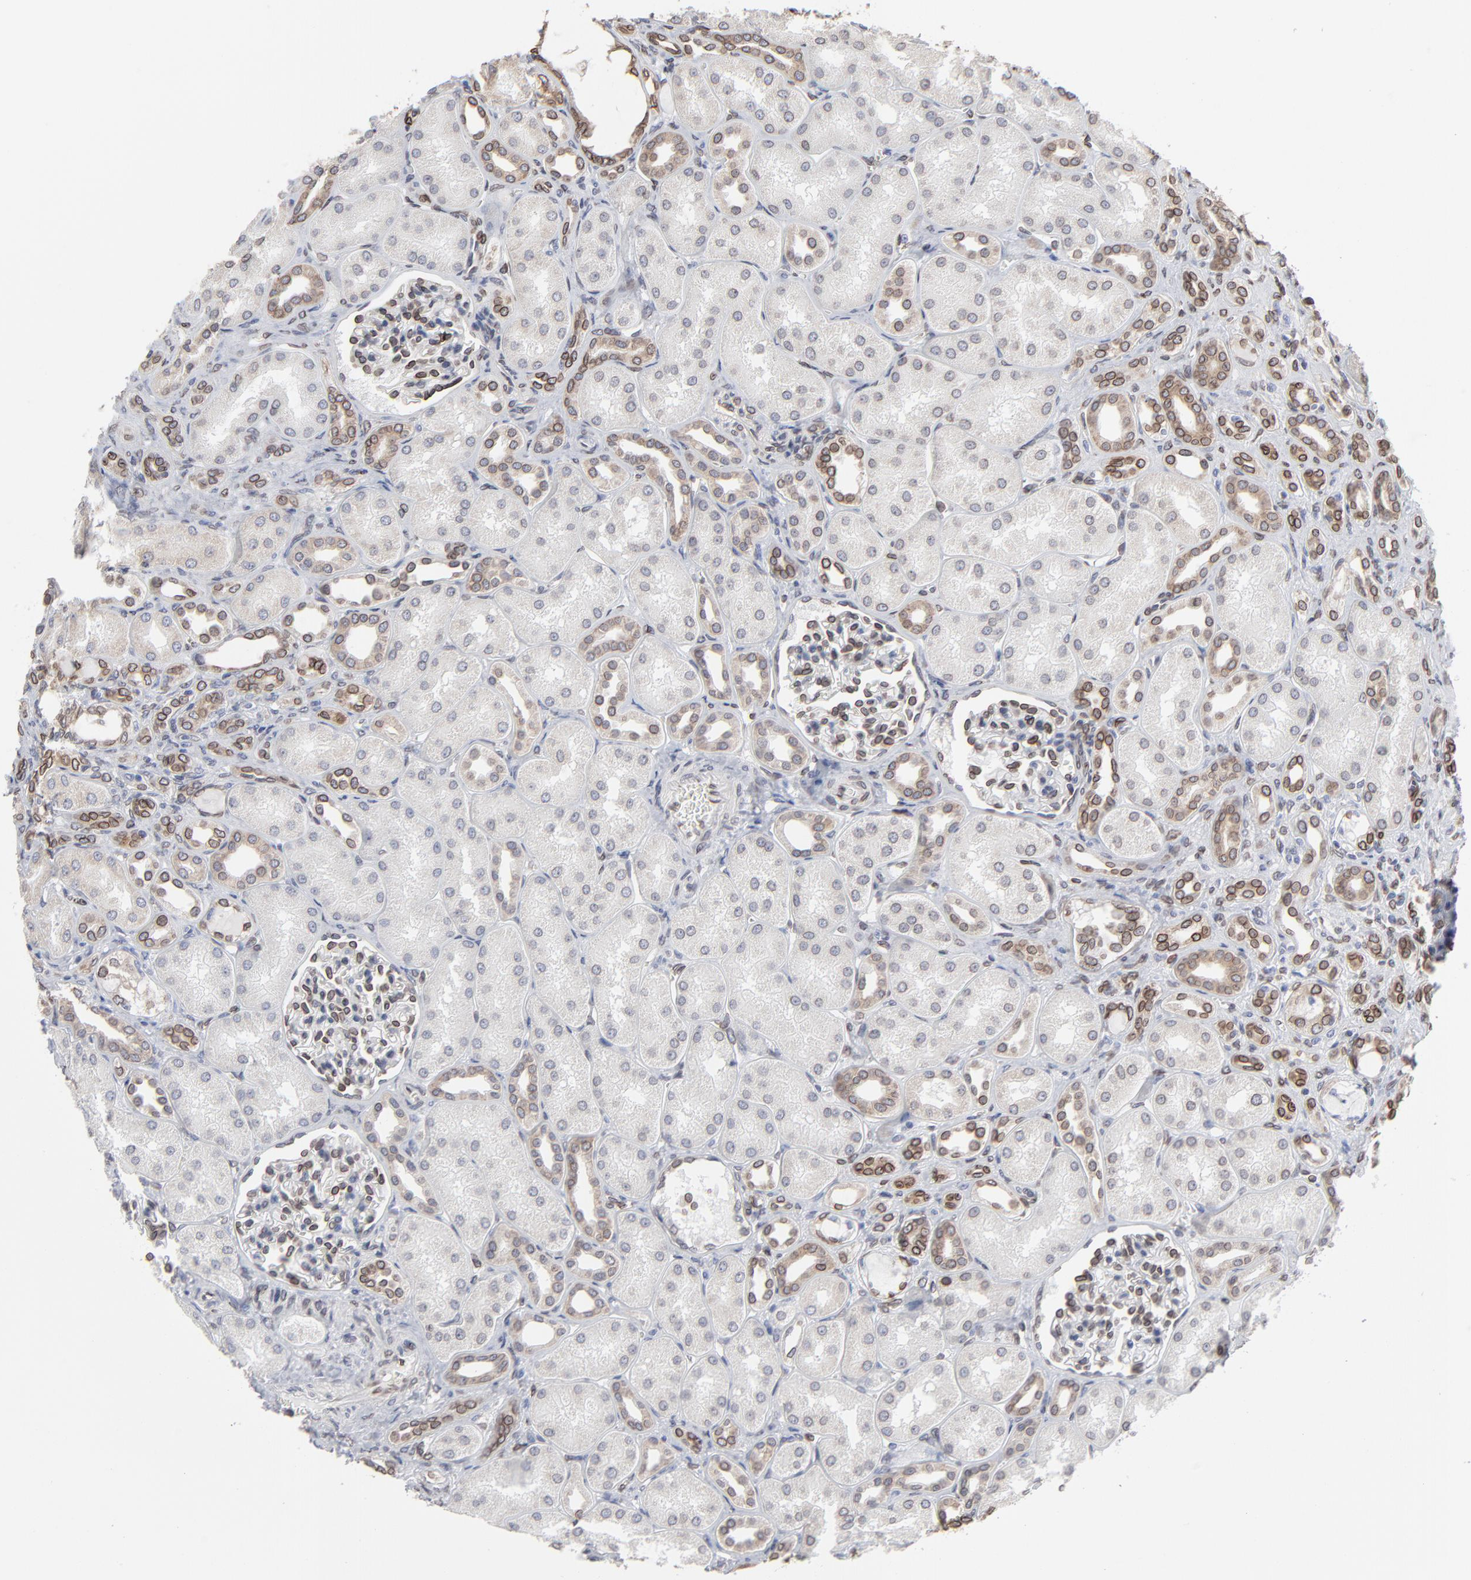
{"staining": {"intensity": "strong", "quantity": ">75%", "location": "cytoplasmic/membranous,nuclear"}, "tissue": "kidney", "cell_type": "Cells in glomeruli", "image_type": "normal", "snomed": [{"axis": "morphology", "description": "Normal tissue, NOS"}, {"axis": "topography", "description": "Kidney"}], "caption": "Approximately >75% of cells in glomeruli in benign kidney reveal strong cytoplasmic/membranous,nuclear protein expression as visualized by brown immunohistochemical staining.", "gene": "SYNE2", "patient": {"sex": "male", "age": 7}}